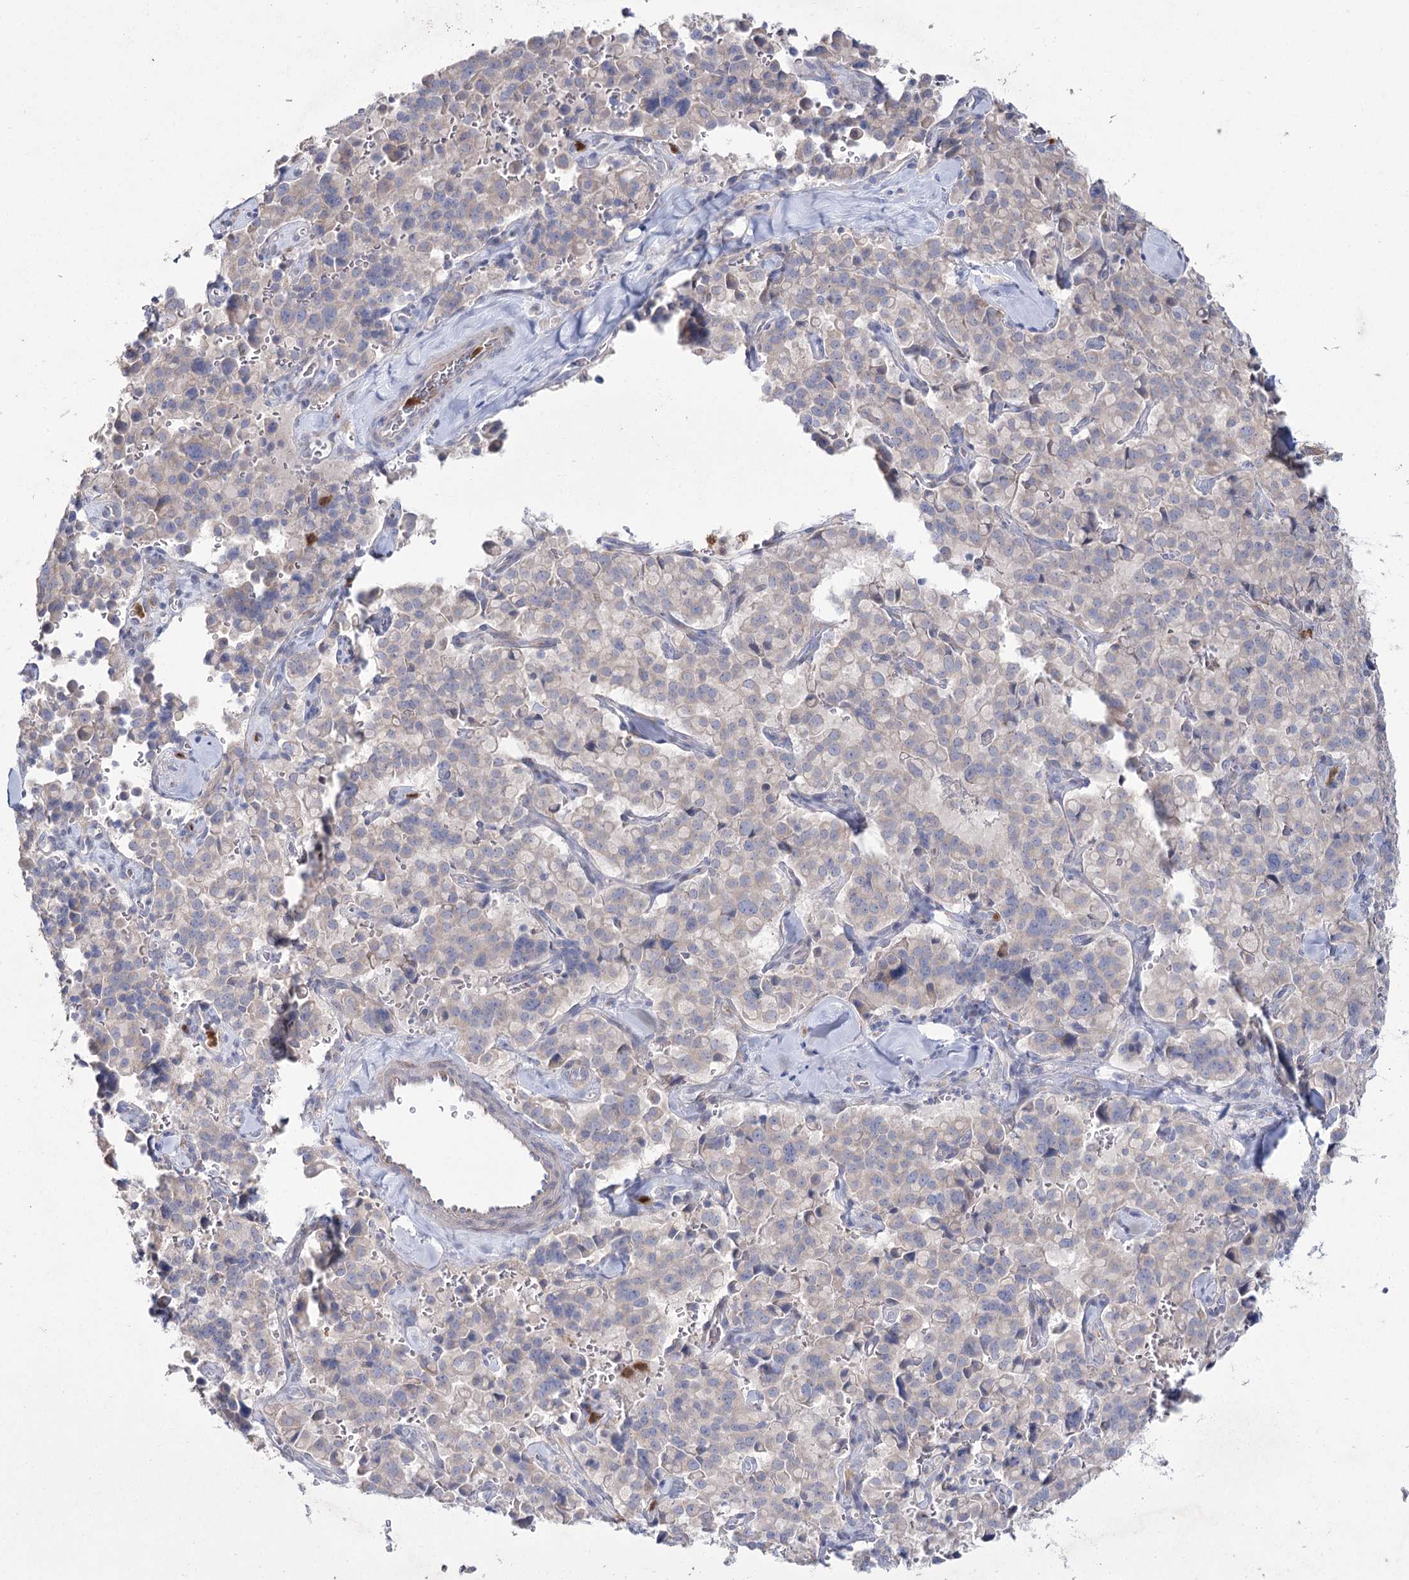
{"staining": {"intensity": "negative", "quantity": "none", "location": "none"}, "tissue": "pancreatic cancer", "cell_type": "Tumor cells", "image_type": "cancer", "snomed": [{"axis": "morphology", "description": "Adenocarcinoma, NOS"}, {"axis": "topography", "description": "Pancreas"}], "caption": "This is a image of IHC staining of adenocarcinoma (pancreatic), which shows no positivity in tumor cells. Nuclei are stained in blue.", "gene": "NIPAL4", "patient": {"sex": "male", "age": 65}}